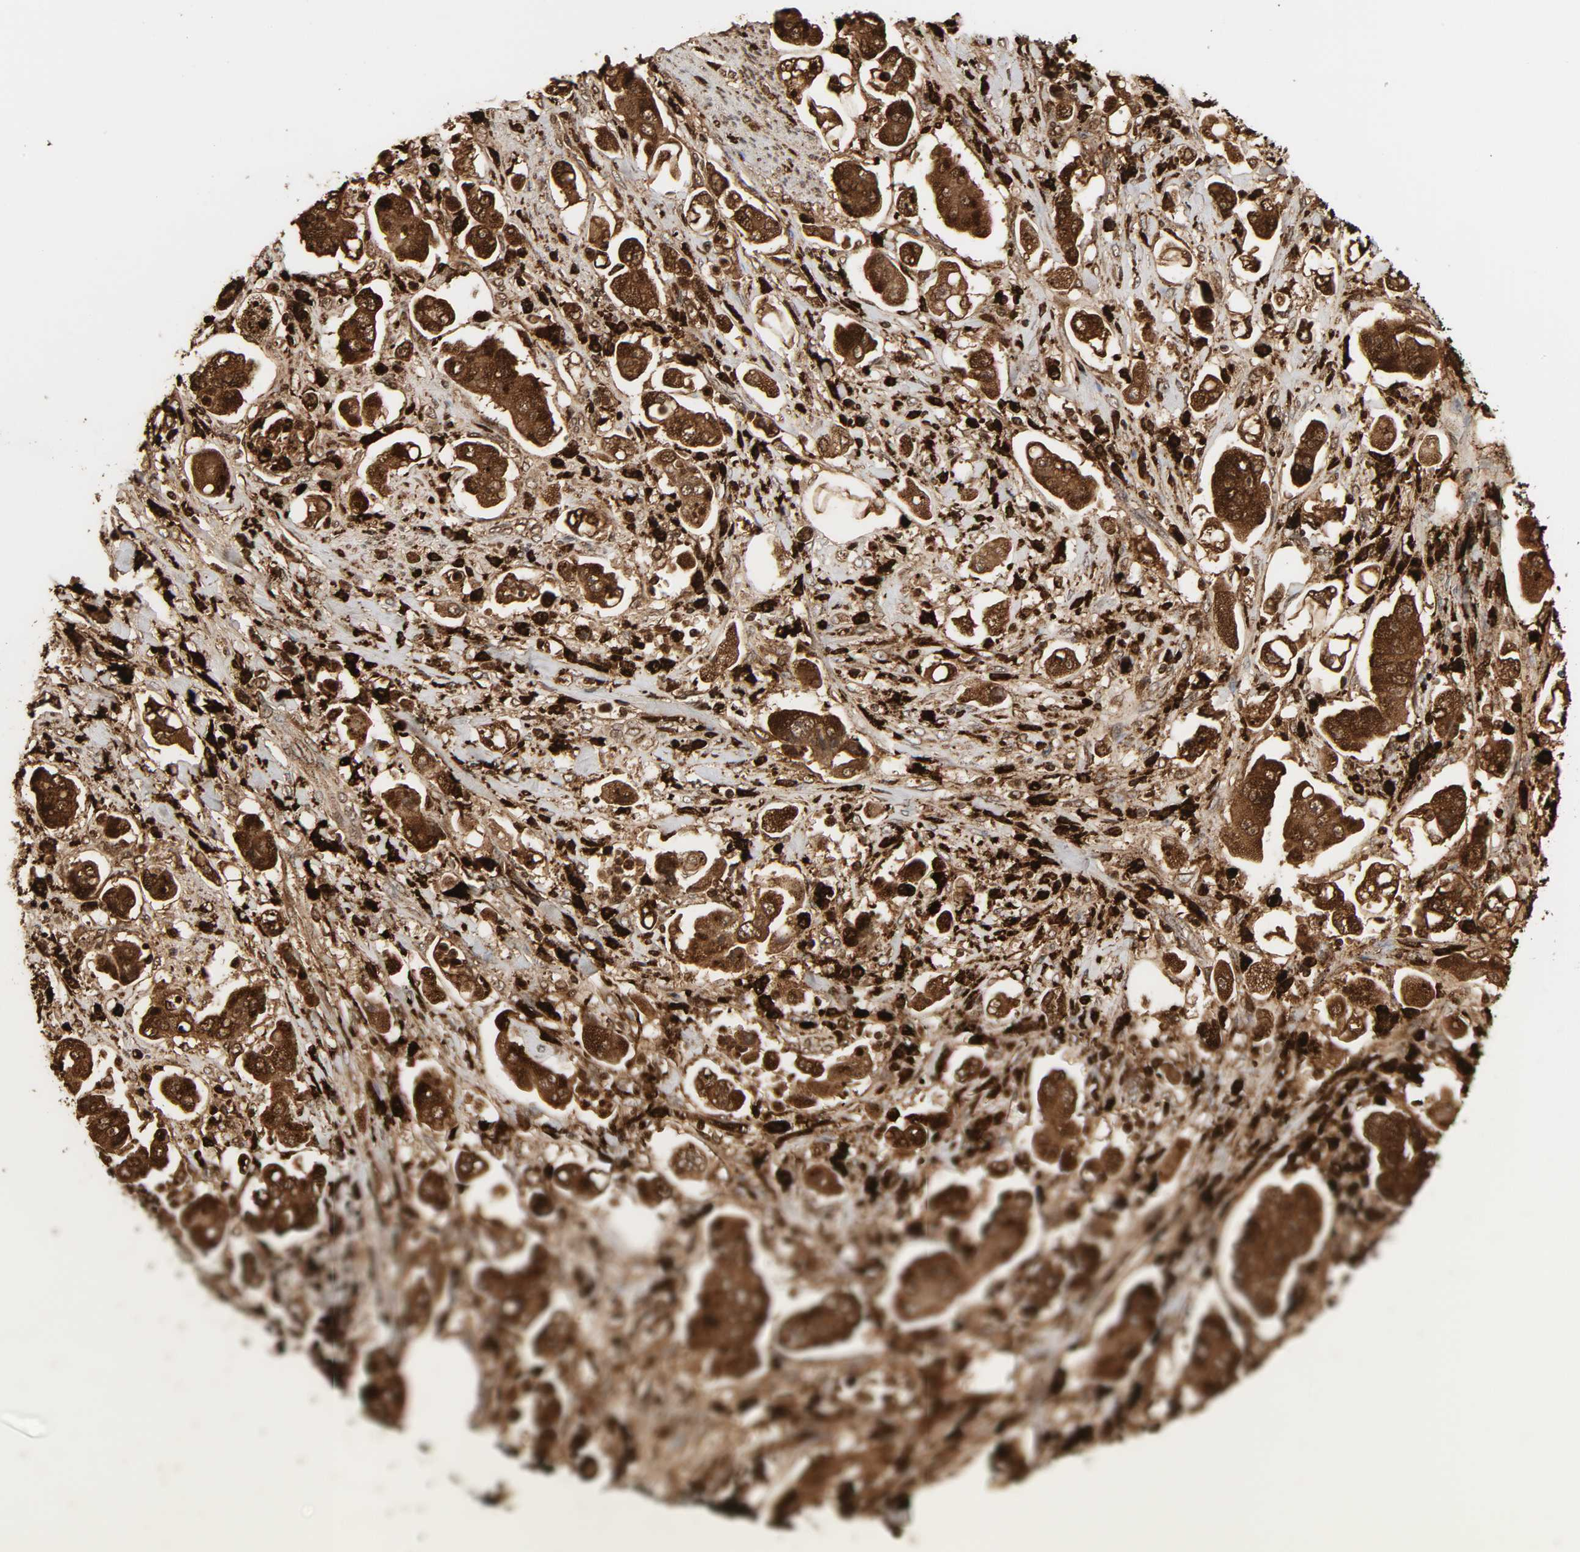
{"staining": {"intensity": "strong", "quantity": ">75%", "location": "cytoplasmic/membranous"}, "tissue": "stomach cancer", "cell_type": "Tumor cells", "image_type": "cancer", "snomed": [{"axis": "morphology", "description": "Adenocarcinoma, NOS"}, {"axis": "topography", "description": "Stomach"}], "caption": "DAB (3,3'-diaminobenzidine) immunohistochemical staining of human adenocarcinoma (stomach) displays strong cytoplasmic/membranous protein staining in approximately >75% of tumor cells.", "gene": "PSAP", "patient": {"sex": "male", "age": 62}}